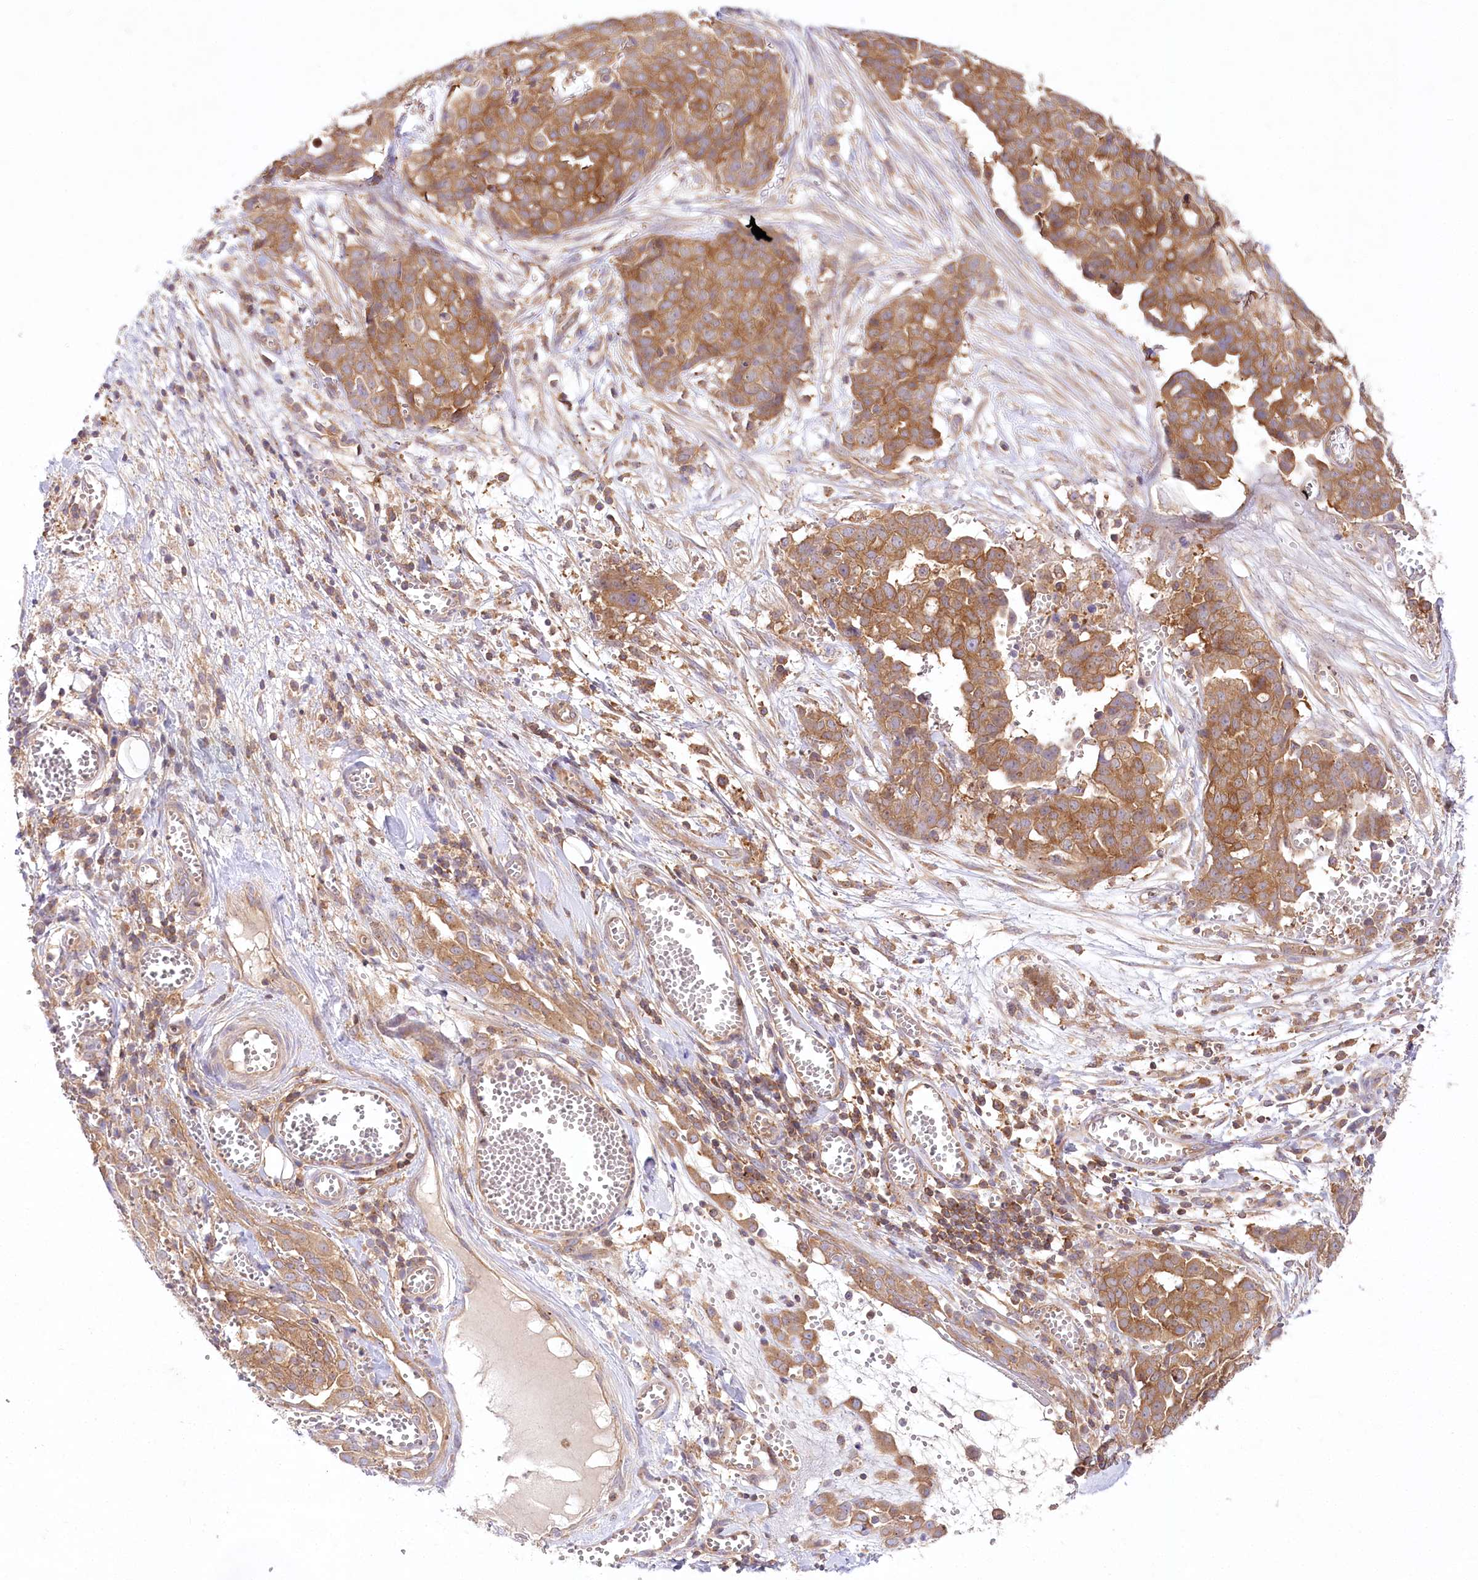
{"staining": {"intensity": "moderate", "quantity": ">75%", "location": "cytoplasmic/membranous"}, "tissue": "ovarian cancer", "cell_type": "Tumor cells", "image_type": "cancer", "snomed": [{"axis": "morphology", "description": "Cystadenocarcinoma, serous, NOS"}, {"axis": "topography", "description": "Soft tissue"}, {"axis": "topography", "description": "Ovary"}], "caption": "Ovarian serous cystadenocarcinoma stained for a protein exhibits moderate cytoplasmic/membranous positivity in tumor cells. (DAB = brown stain, brightfield microscopy at high magnification).", "gene": "ABRAXAS2", "patient": {"sex": "female", "age": 57}}